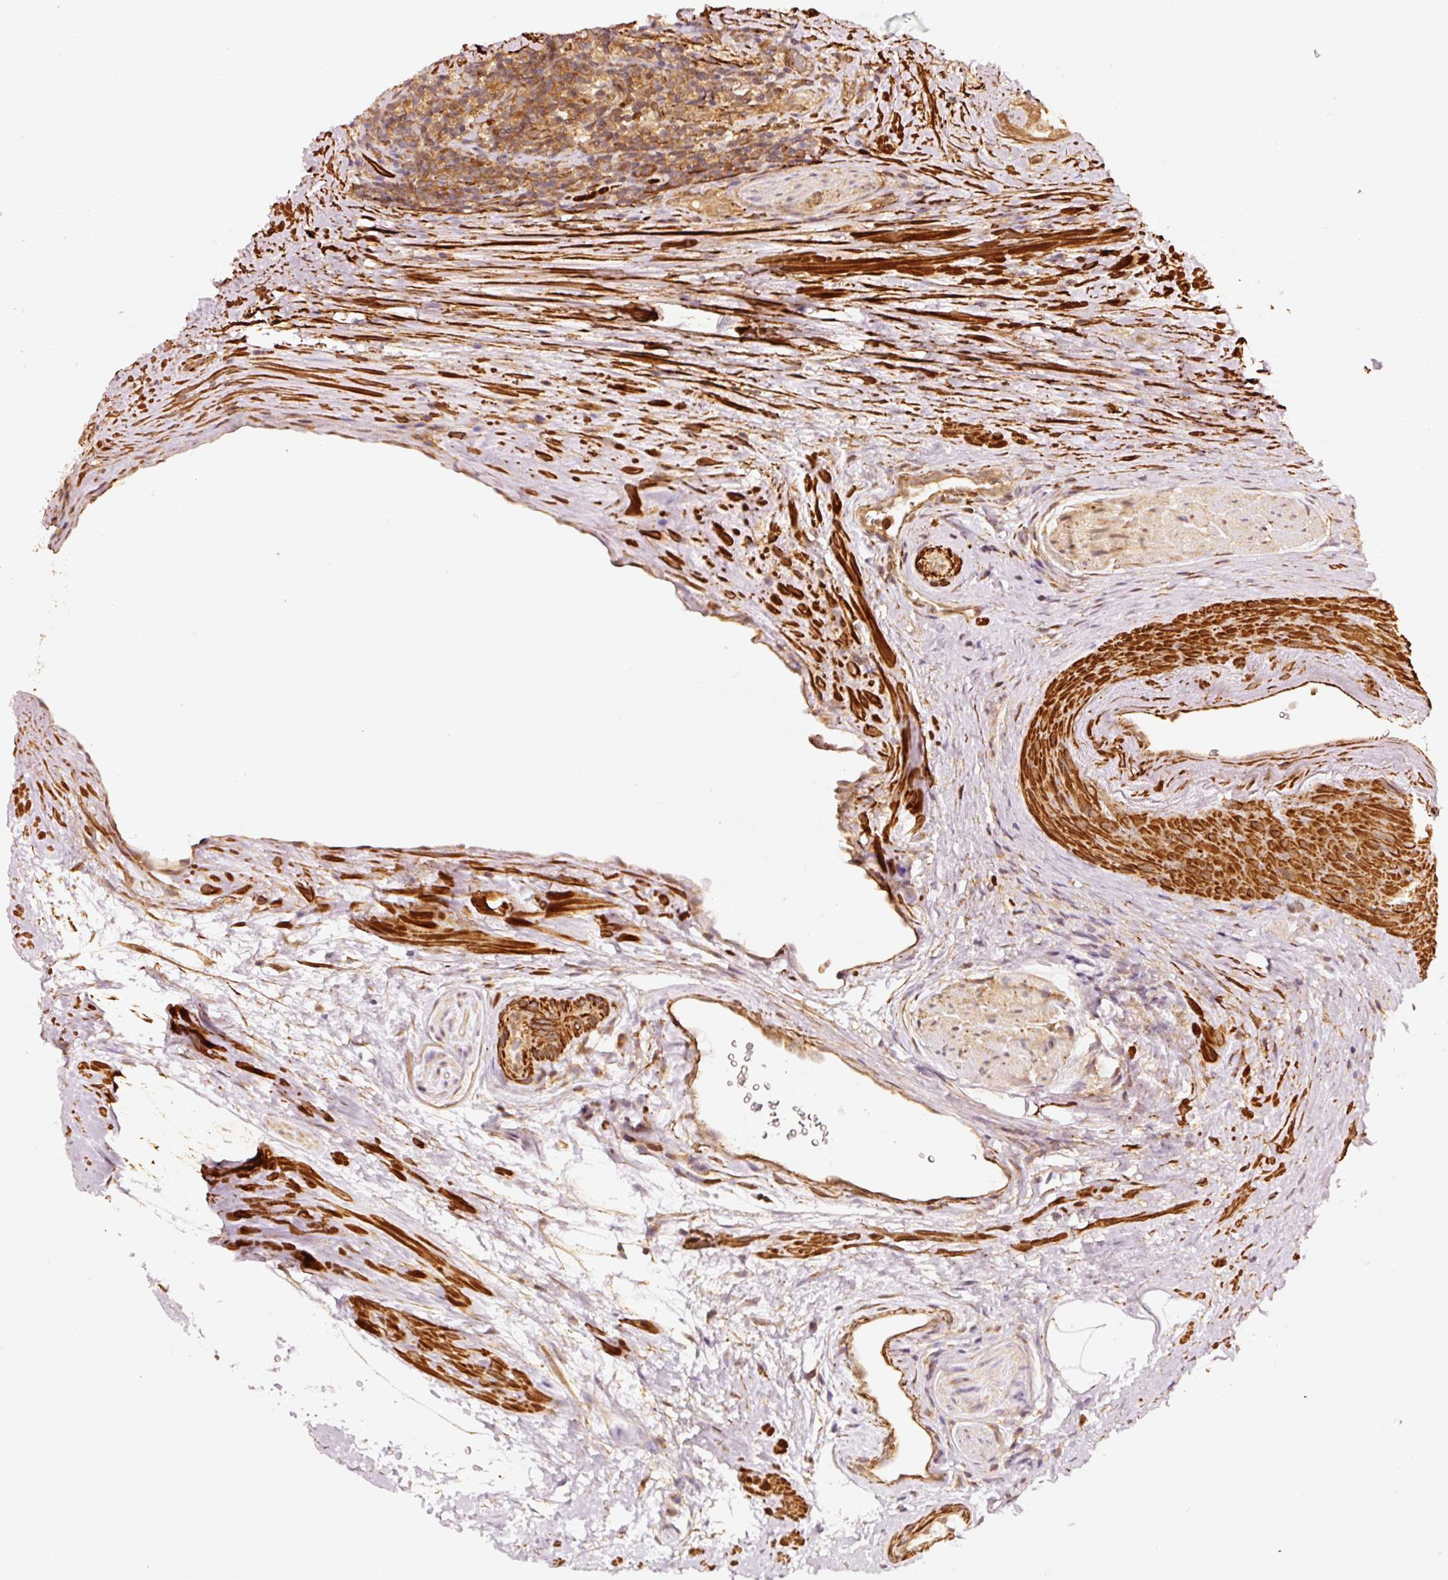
{"staining": {"intensity": "moderate", "quantity": ">75%", "location": "cytoplasmic/membranous,nuclear"}, "tissue": "prostate cancer", "cell_type": "Tumor cells", "image_type": "cancer", "snomed": [{"axis": "morphology", "description": "Adenocarcinoma, High grade"}, {"axis": "topography", "description": "Prostate"}], "caption": "Immunohistochemistry (IHC) (DAB) staining of human prostate cancer exhibits moderate cytoplasmic/membranous and nuclear protein staining in about >75% of tumor cells.", "gene": "PSMD1", "patient": {"sex": "male", "age": 68}}